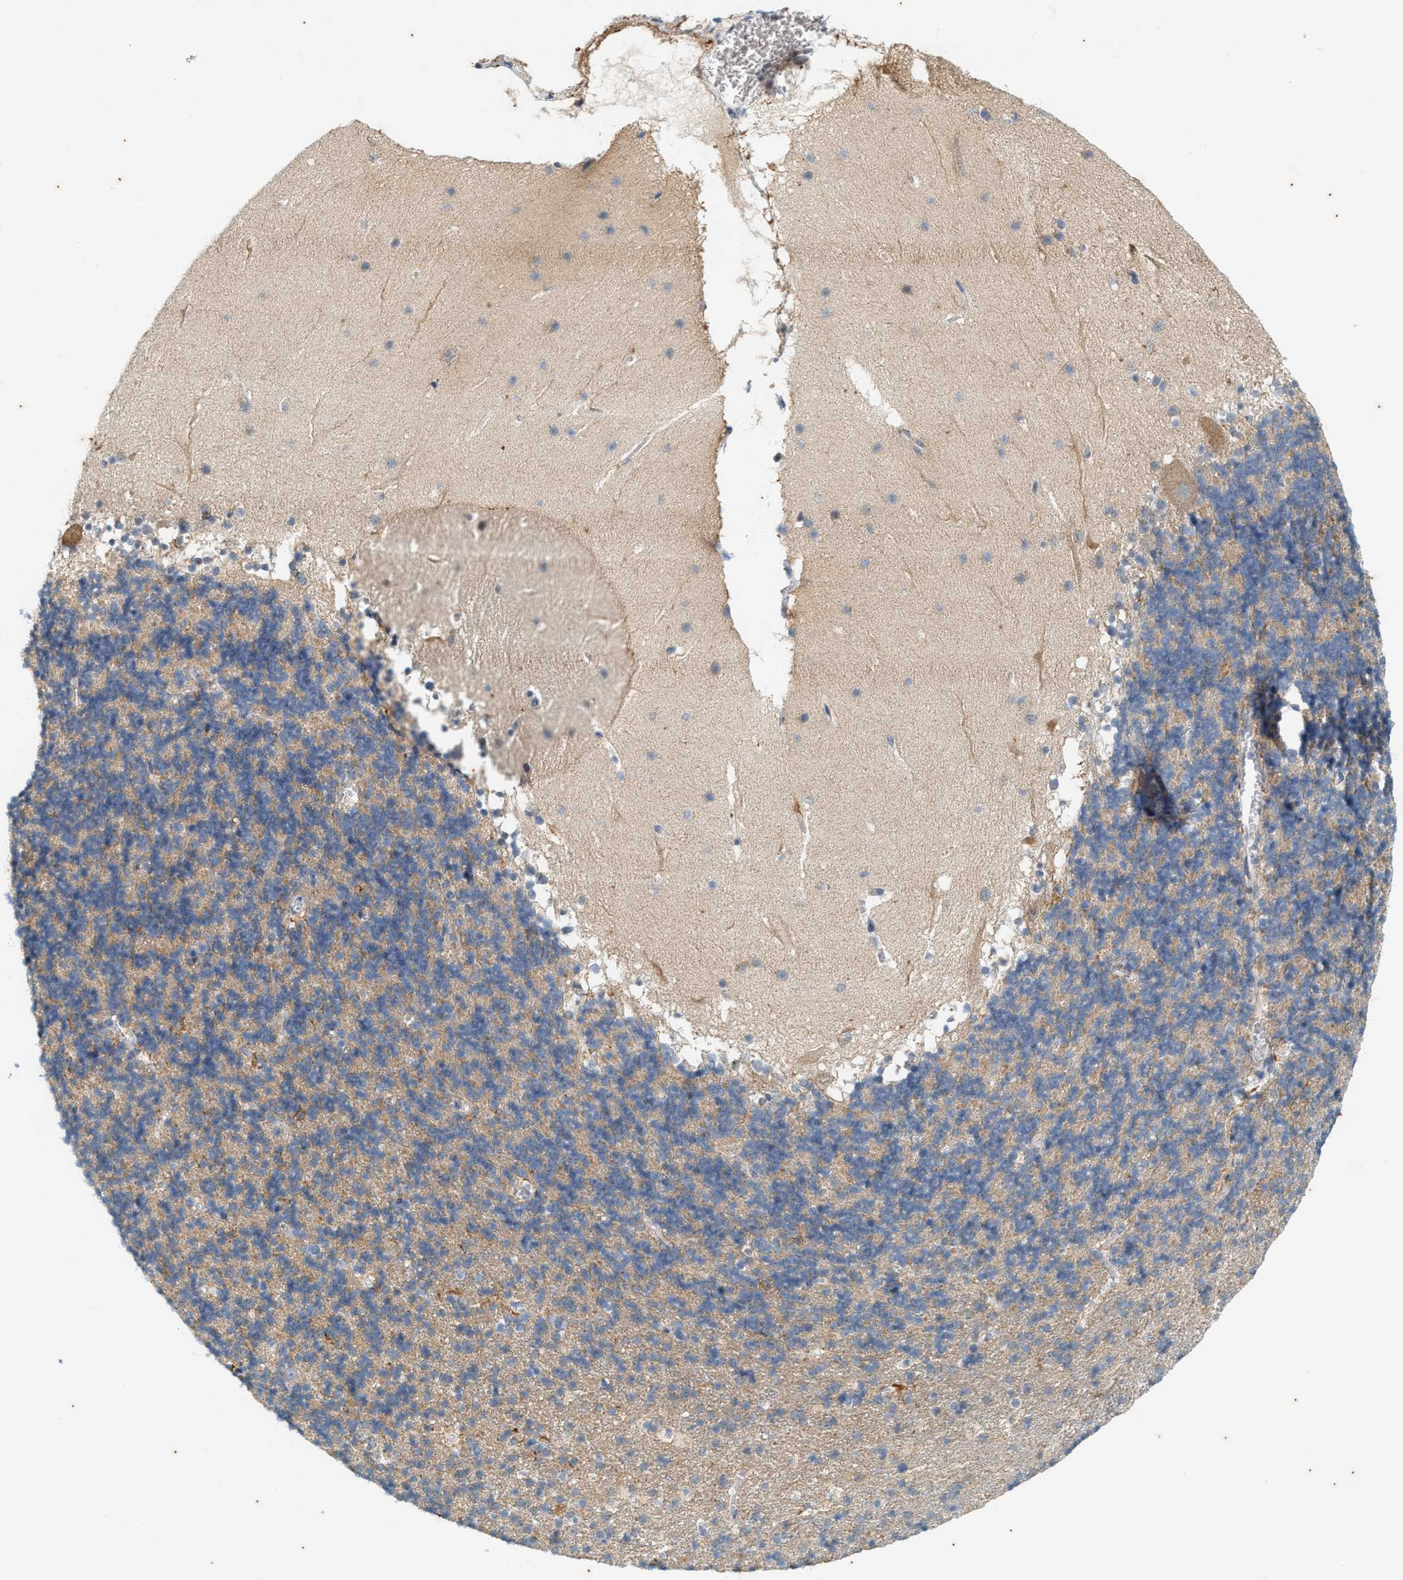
{"staining": {"intensity": "moderate", "quantity": "25%-75%", "location": "cytoplasmic/membranous"}, "tissue": "cerebellum", "cell_type": "Cells in granular layer", "image_type": "normal", "snomed": [{"axis": "morphology", "description": "Normal tissue, NOS"}, {"axis": "topography", "description": "Cerebellum"}], "caption": "Cerebellum stained with a brown dye shows moderate cytoplasmic/membranous positive expression in approximately 25%-75% of cells in granular layer.", "gene": "CHPF2", "patient": {"sex": "male", "age": 45}}